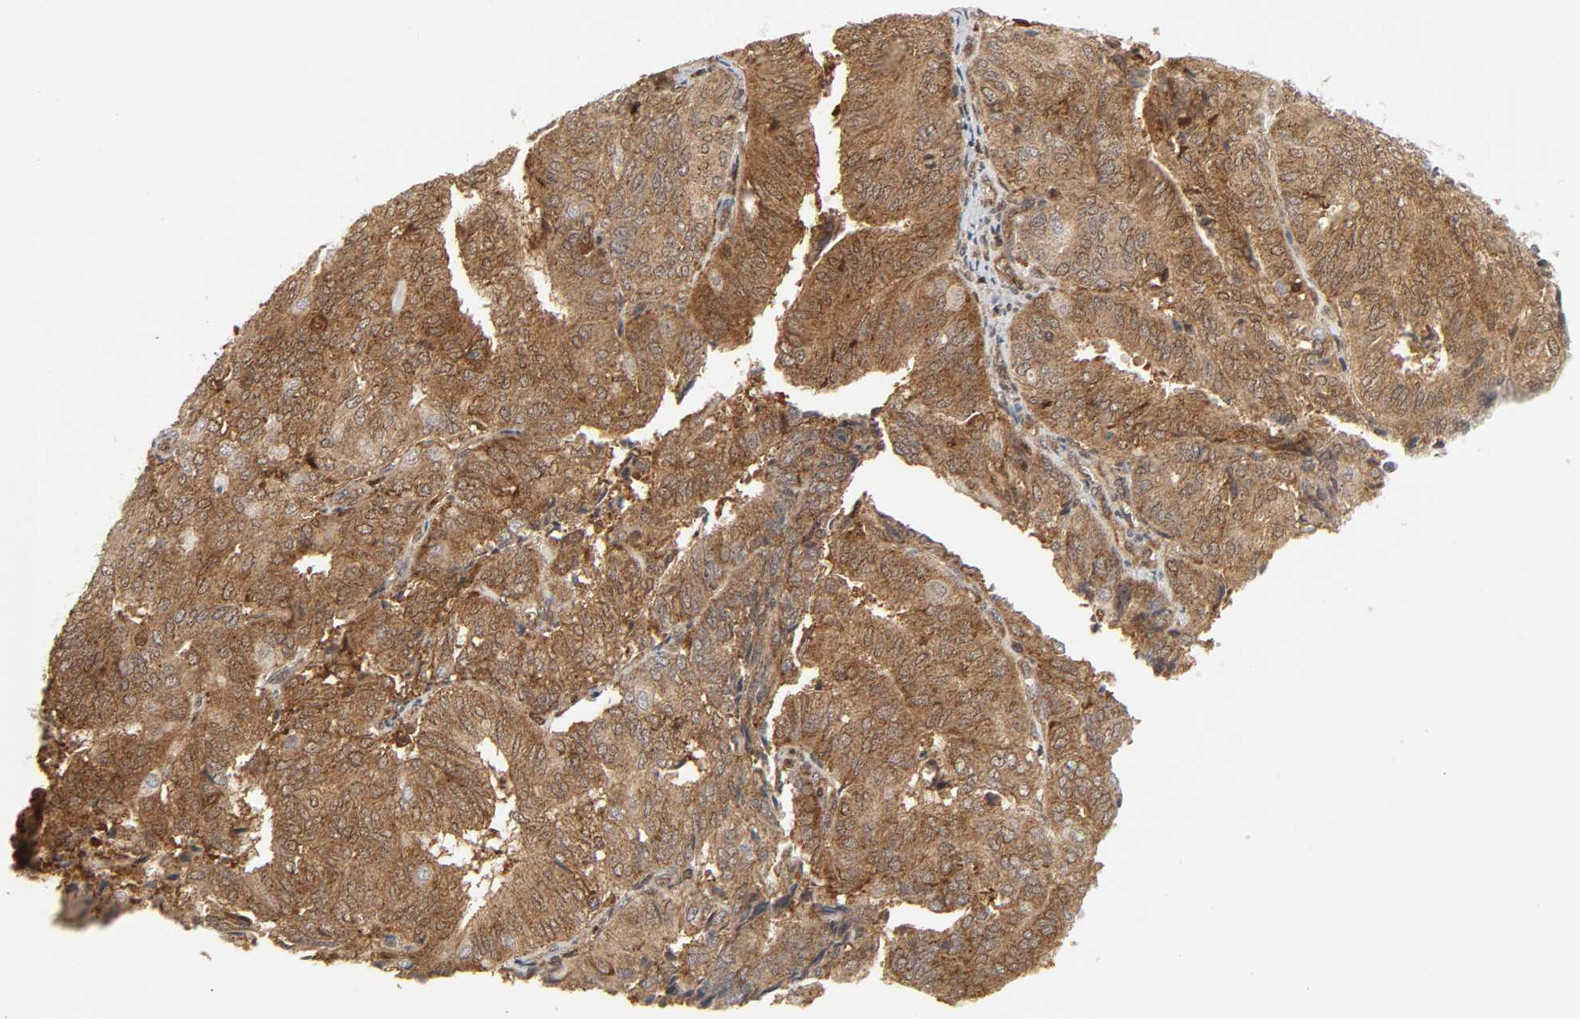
{"staining": {"intensity": "moderate", "quantity": ">75%", "location": "cytoplasmic/membranous"}, "tissue": "endometrial cancer", "cell_type": "Tumor cells", "image_type": "cancer", "snomed": [{"axis": "morphology", "description": "Adenocarcinoma, NOS"}, {"axis": "topography", "description": "Uterus"}], "caption": "Immunohistochemical staining of endometrial cancer exhibits medium levels of moderate cytoplasmic/membranous positivity in approximately >75% of tumor cells.", "gene": "MAPK1", "patient": {"sex": "female", "age": 60}}